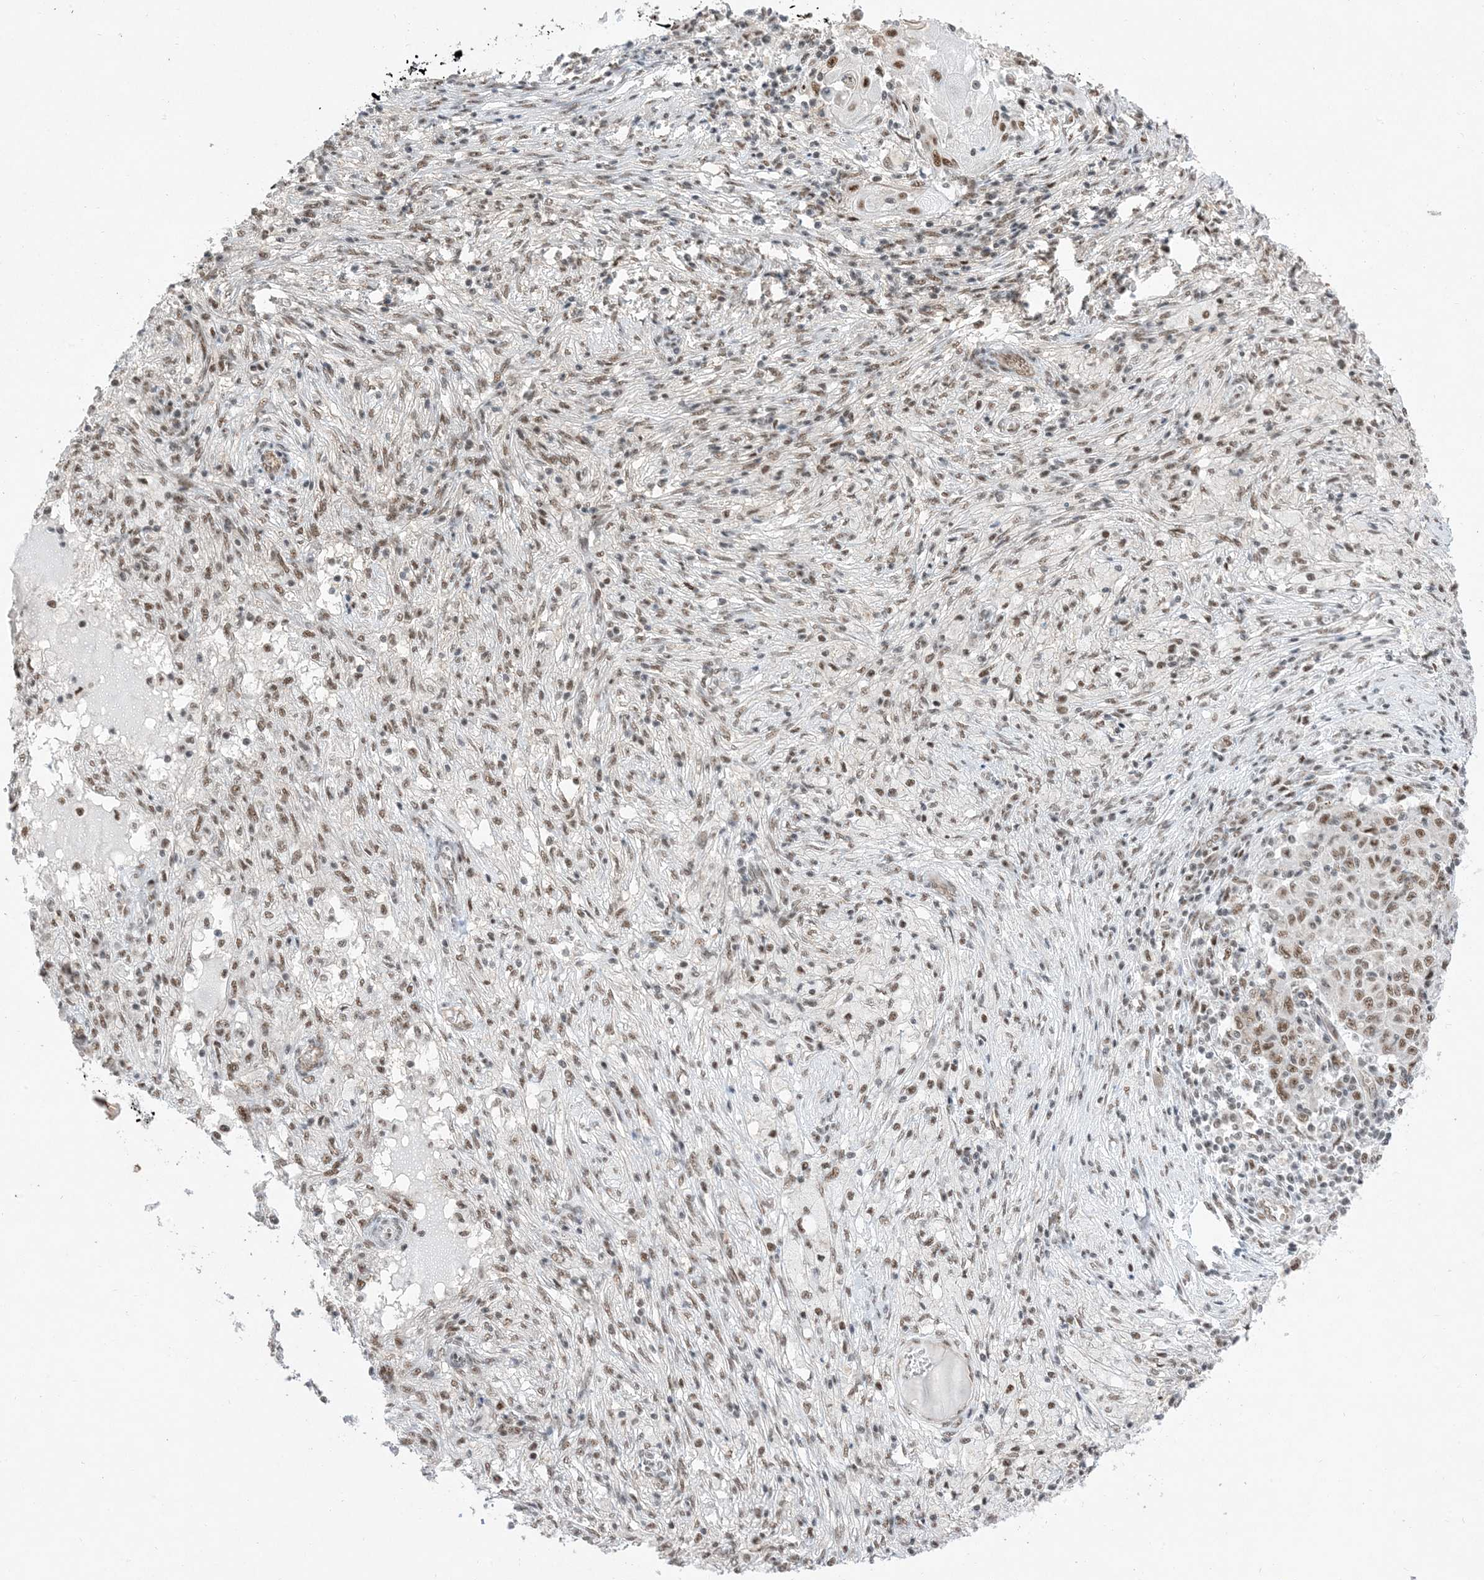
{"staining": {"intensity": "moderate", "quantity": ">75%", "location": "nuclear"}, "tissue": "ovarian cancer", "cell_type": "Tumor cells", "image_type": "cancer", "snomed": [{"axis": "morphology", "description": "Carcinoma, endometroid"}, {"axis": "topography", "description": "Ovary"}], "caption": "Immunohistochemical staining of human ovarian cancer displays medium levels of moderate nuclear protein expression in about >75% of tumor cells. Nuclei are stained in blue.", "gene": "SF3A3", "patient": {"sex": "female", "age": 42}}